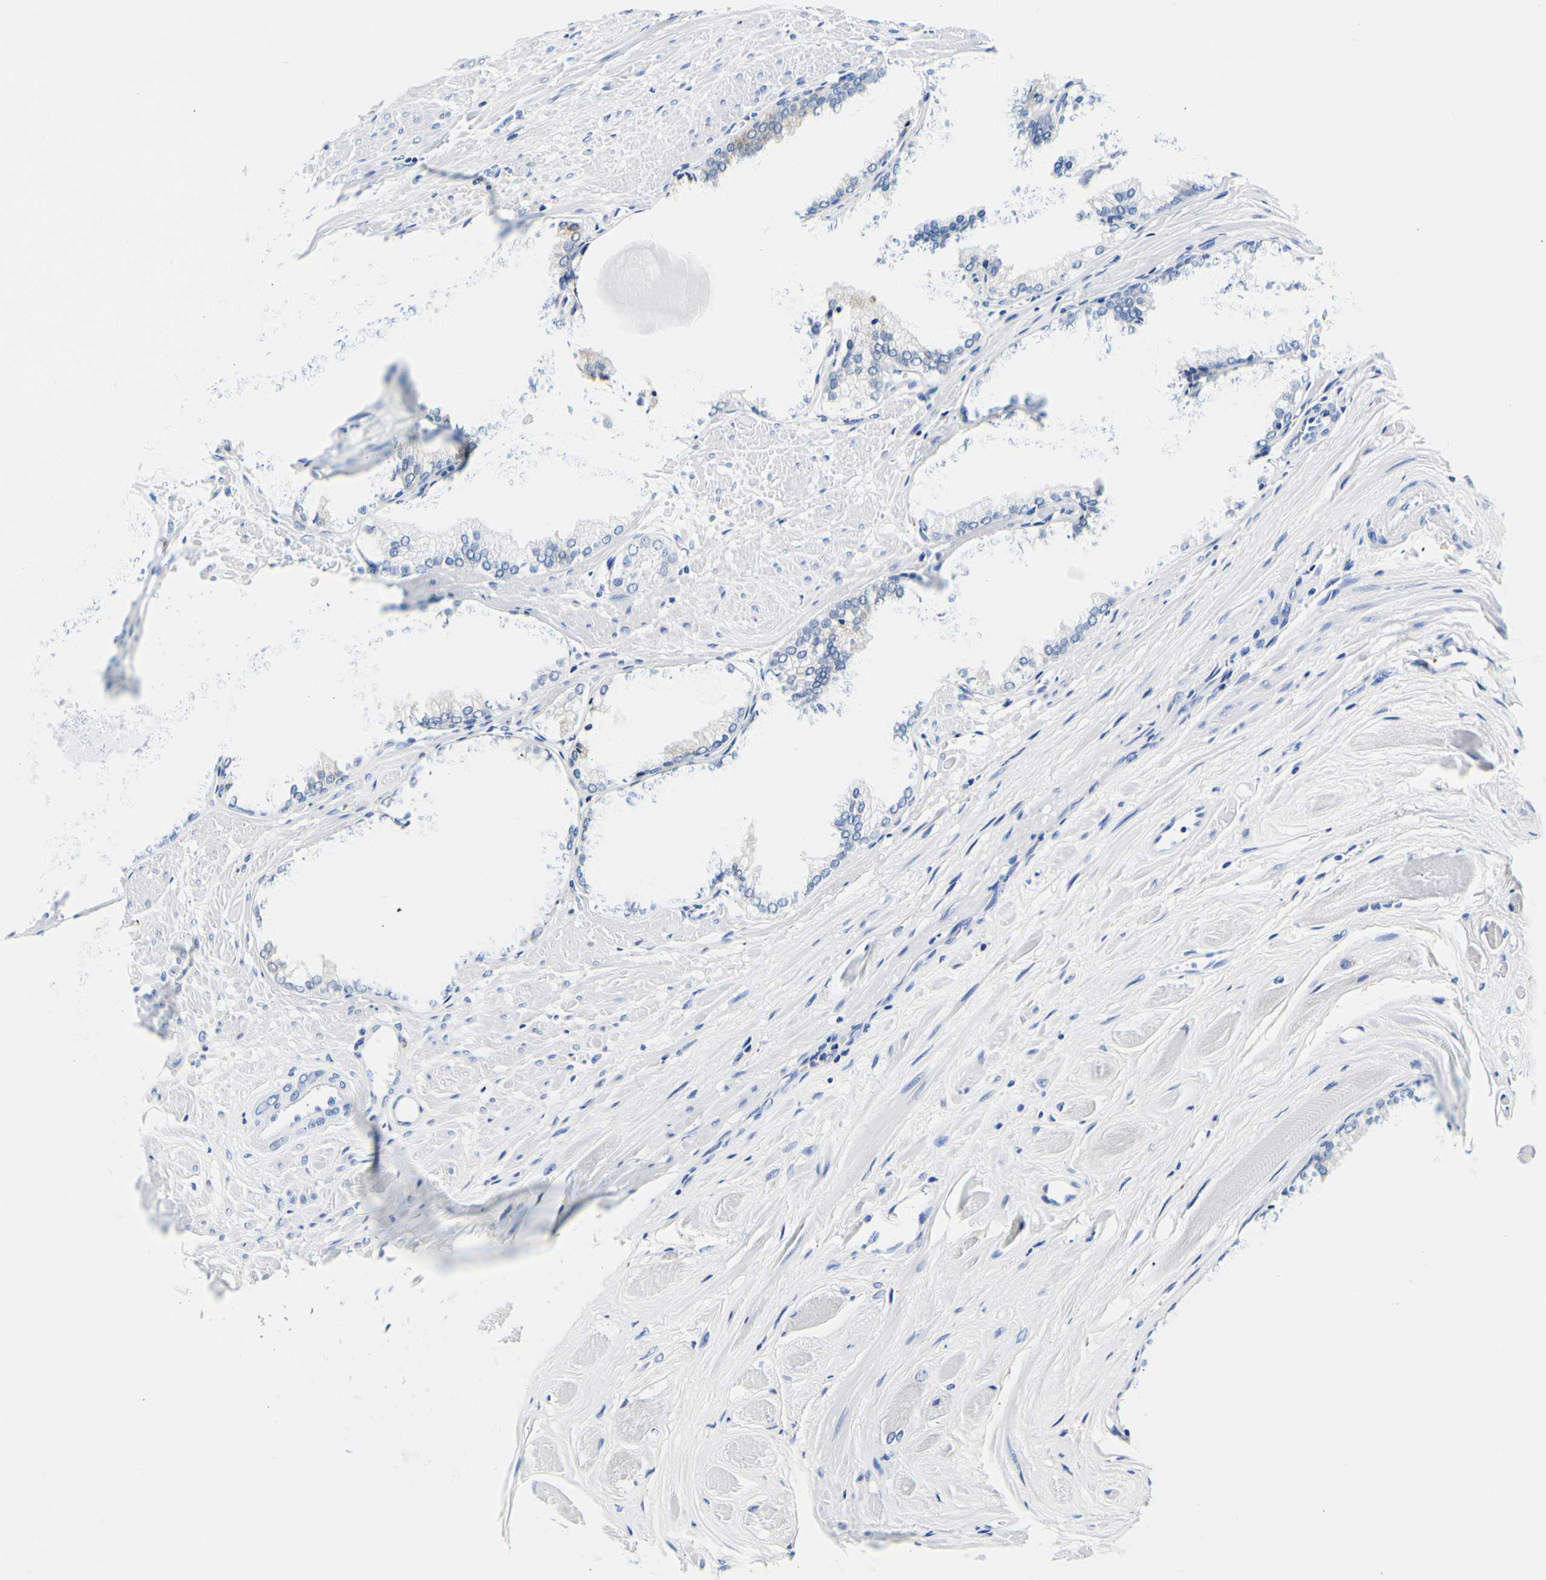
{"staining": {"intensity": "weak", "quantity": "<25%", "location": "cytoplasmic/membranous"}, "tissue": "prostate cancer", "cell_type": "Tumor cells", "image_type": "cancer", "snomed": [{"axis": "morphology", "description": "Adenocarcinoma, Low grade"}, {"axis": "topography", "description": "Prostate"}], "caption": "Immunohistochemical staining of low-grade adenocarcinoma (prostate) reveals no significant positivity in tumor cells.", "gene": "P4HB", "patient": {"sex": "male", "age": 59}}